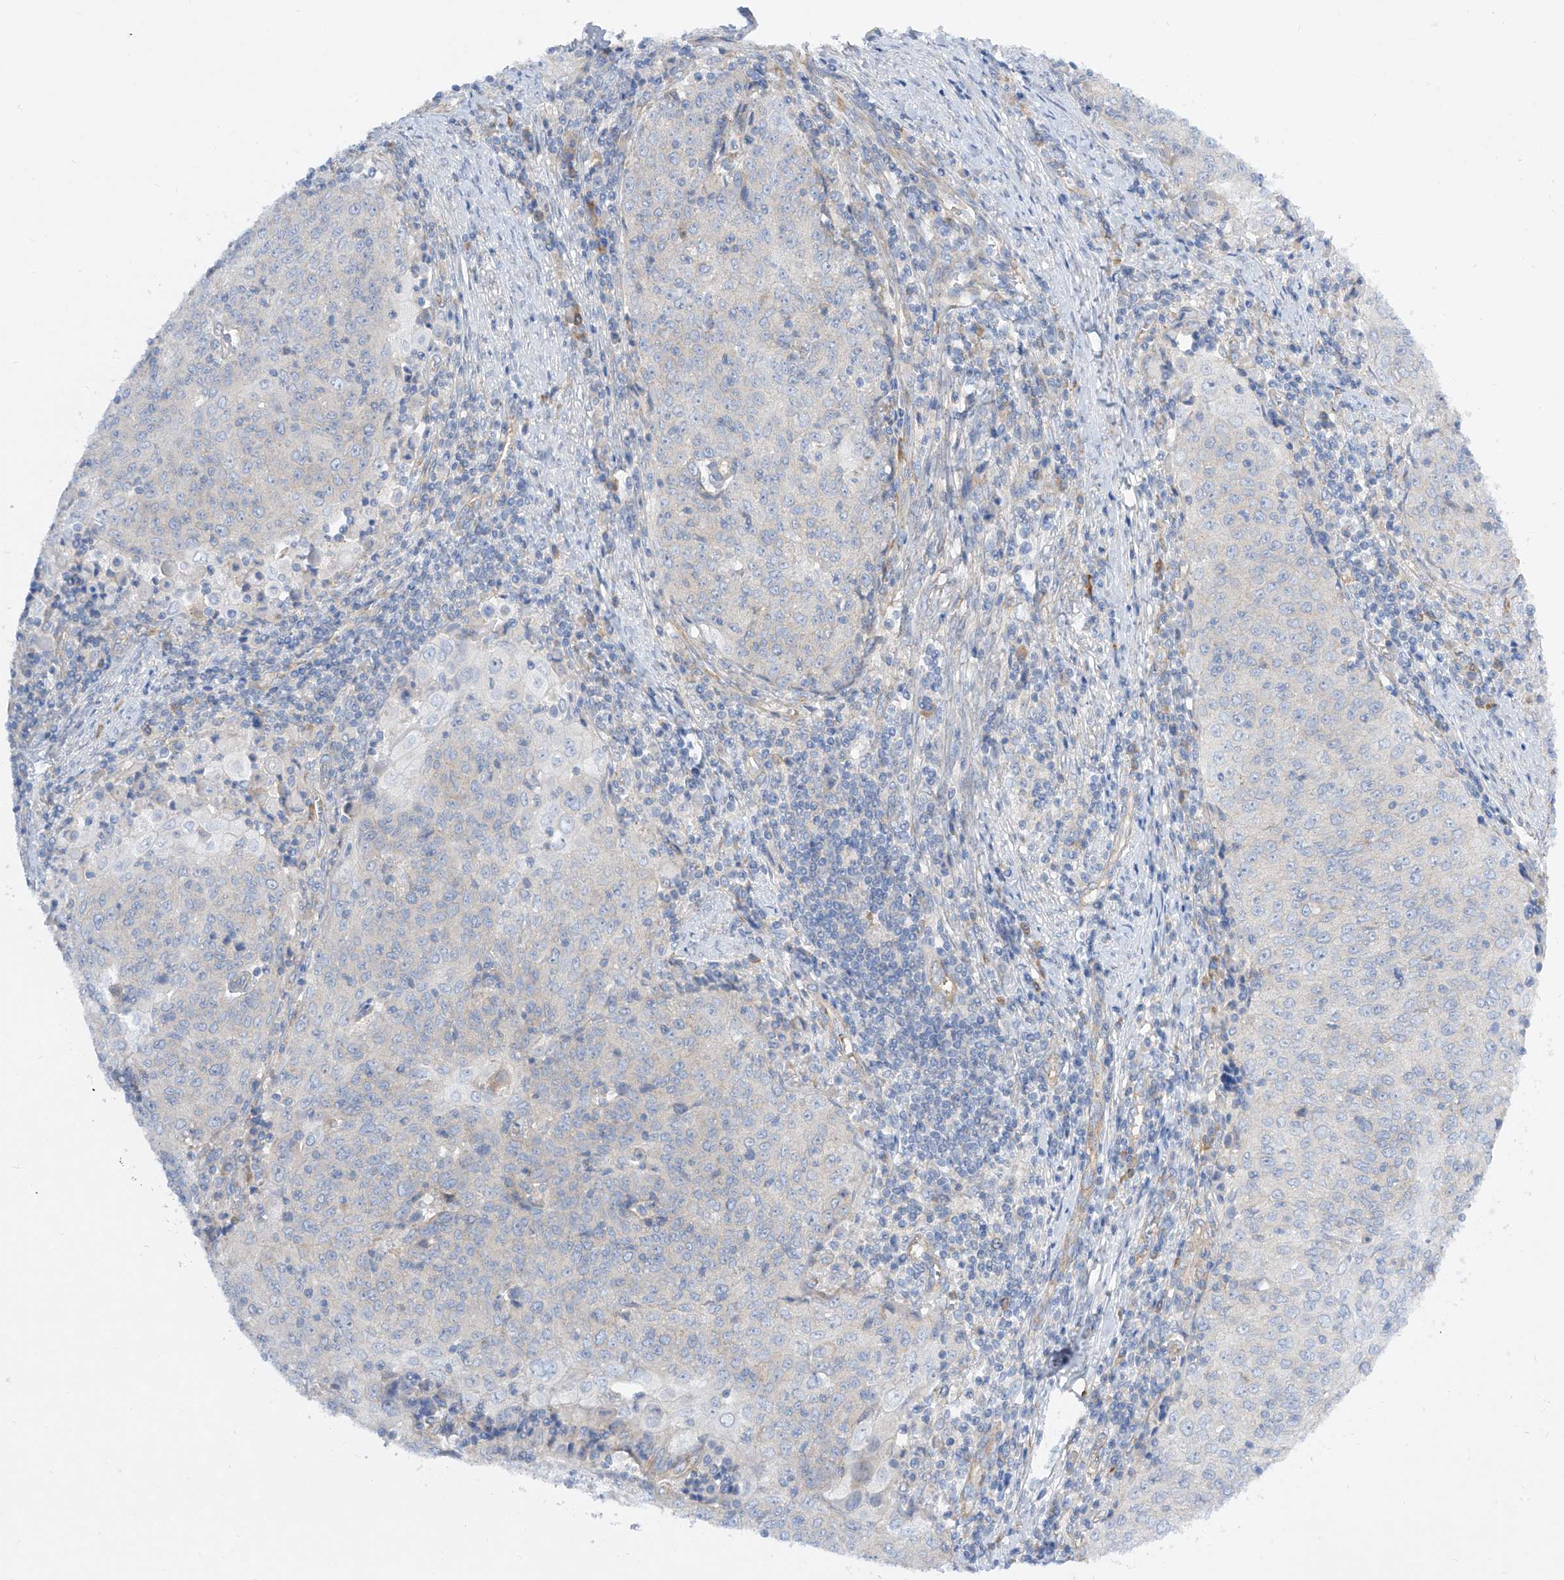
{"staining": {"intensity": "negative", "quantity": "none", "location": "none"}, "tissue": "cervical cancer", "cell_type": "Tumor cells", "image_type": "cancer", "snomed": [{"axis": "morphology", "description": "Squamous cell carcinoma, NOS"}, {"axis": "topography", "description": "Cervix"}], "caption": "Cervical cancer was stained to show a protein in brown. There is no significant positivity in tumor cells.", "gene": "LCA5", "patient": {"sex": "female", "age": 48}}